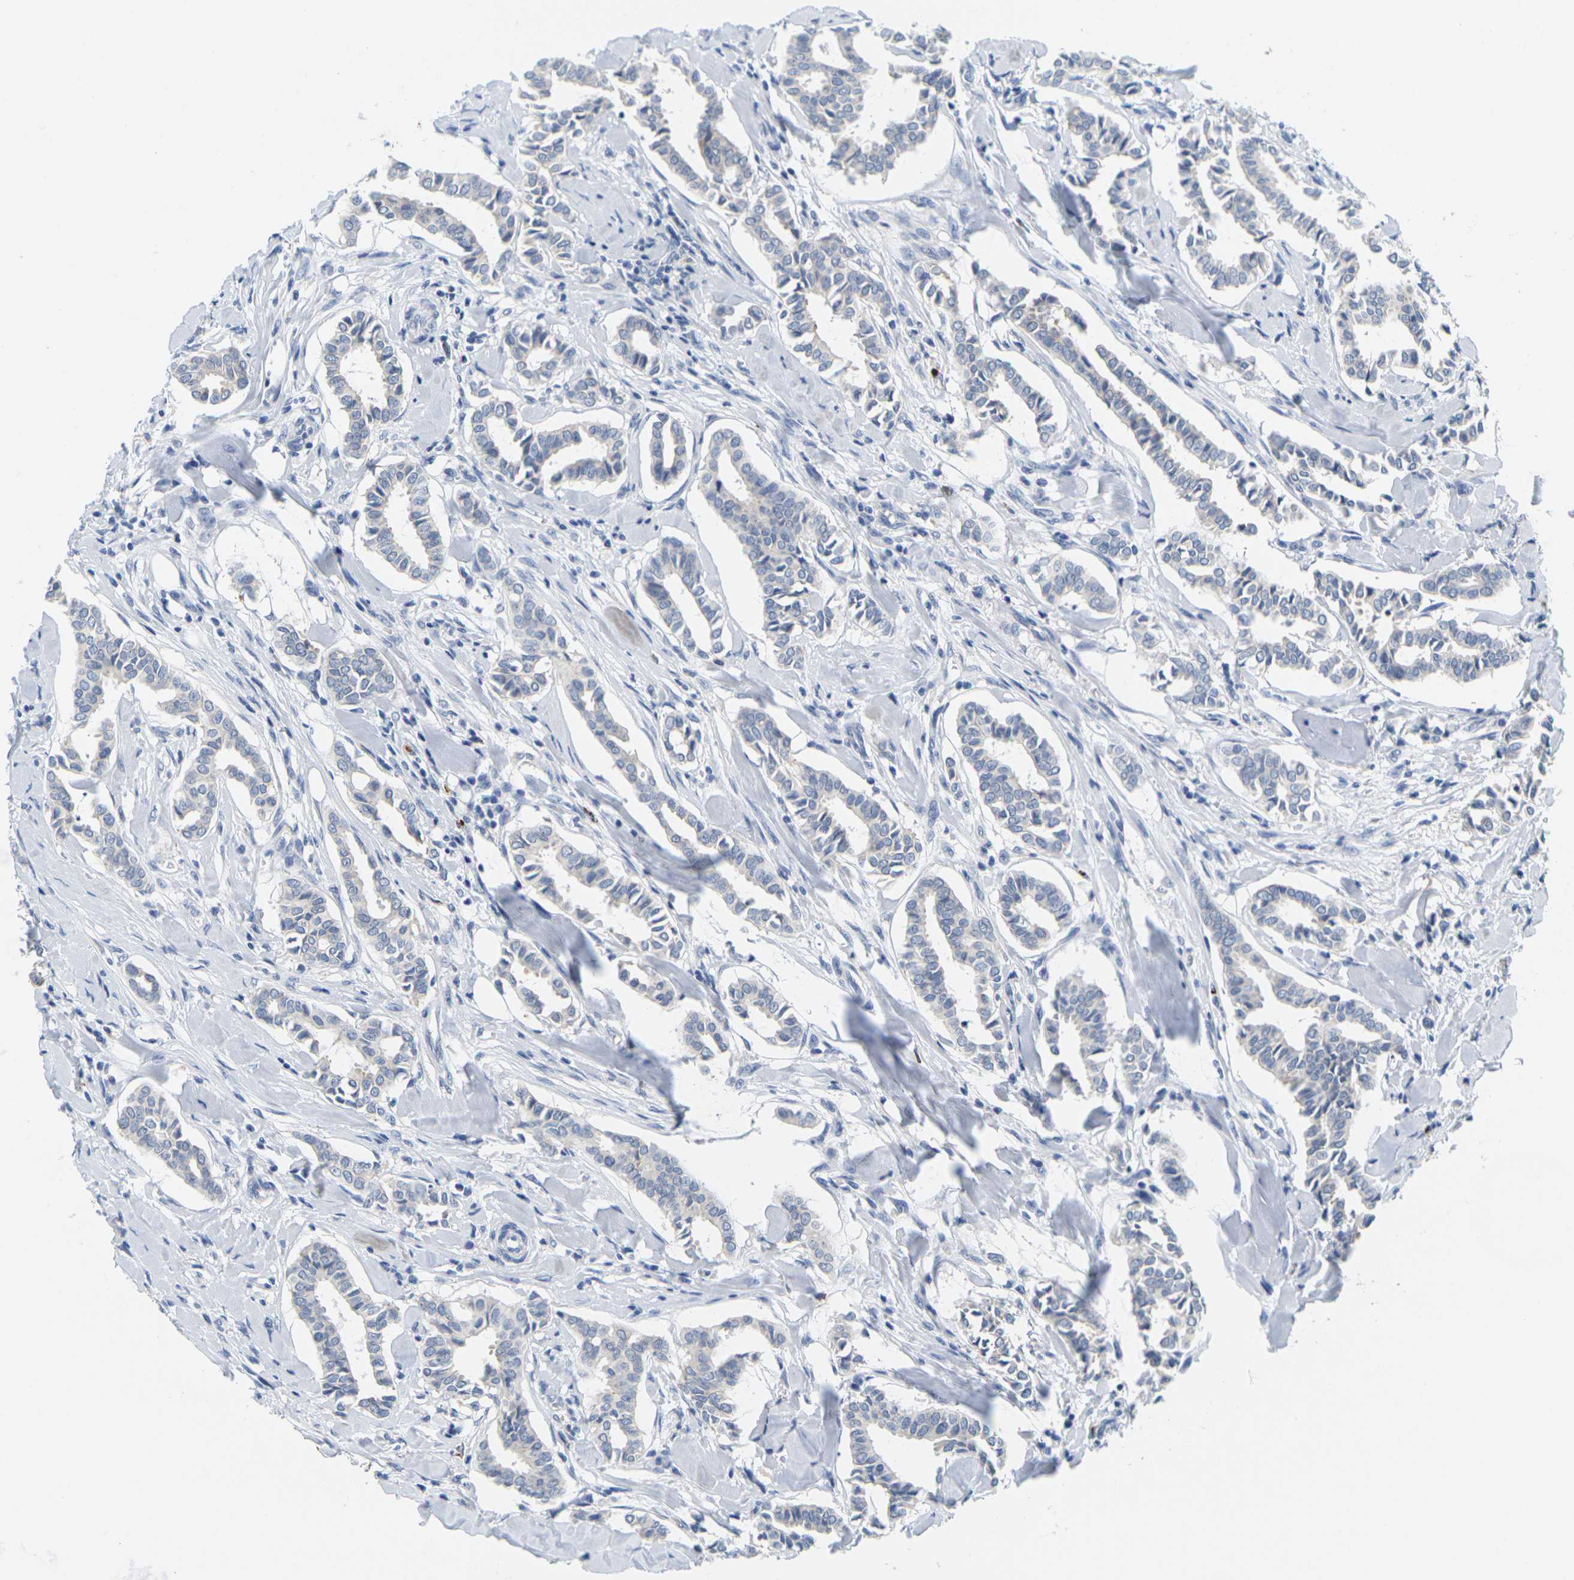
{"staining": {"intensity": "negative", "quantity": "none", "location": "none"}, "tissue": "head and neck cancer", "cell_type": "Tumor cells", "image_type": "cancer", "snomed": [{"axis": "morphology", "description": "Adenocarcinoma, NOS"}, {"axis": "topography", "description": "Salivary gland"}, {"axis": "topography", "description": "Head-Neck"}], "caption": "Immunohistochemical staining of human head and neck cancer (adenocarcinoma) demonstrates no significant expression in tumor cells.", "gene": "HLA-DOB", "patient": {"sex": "female", "age": 59}}